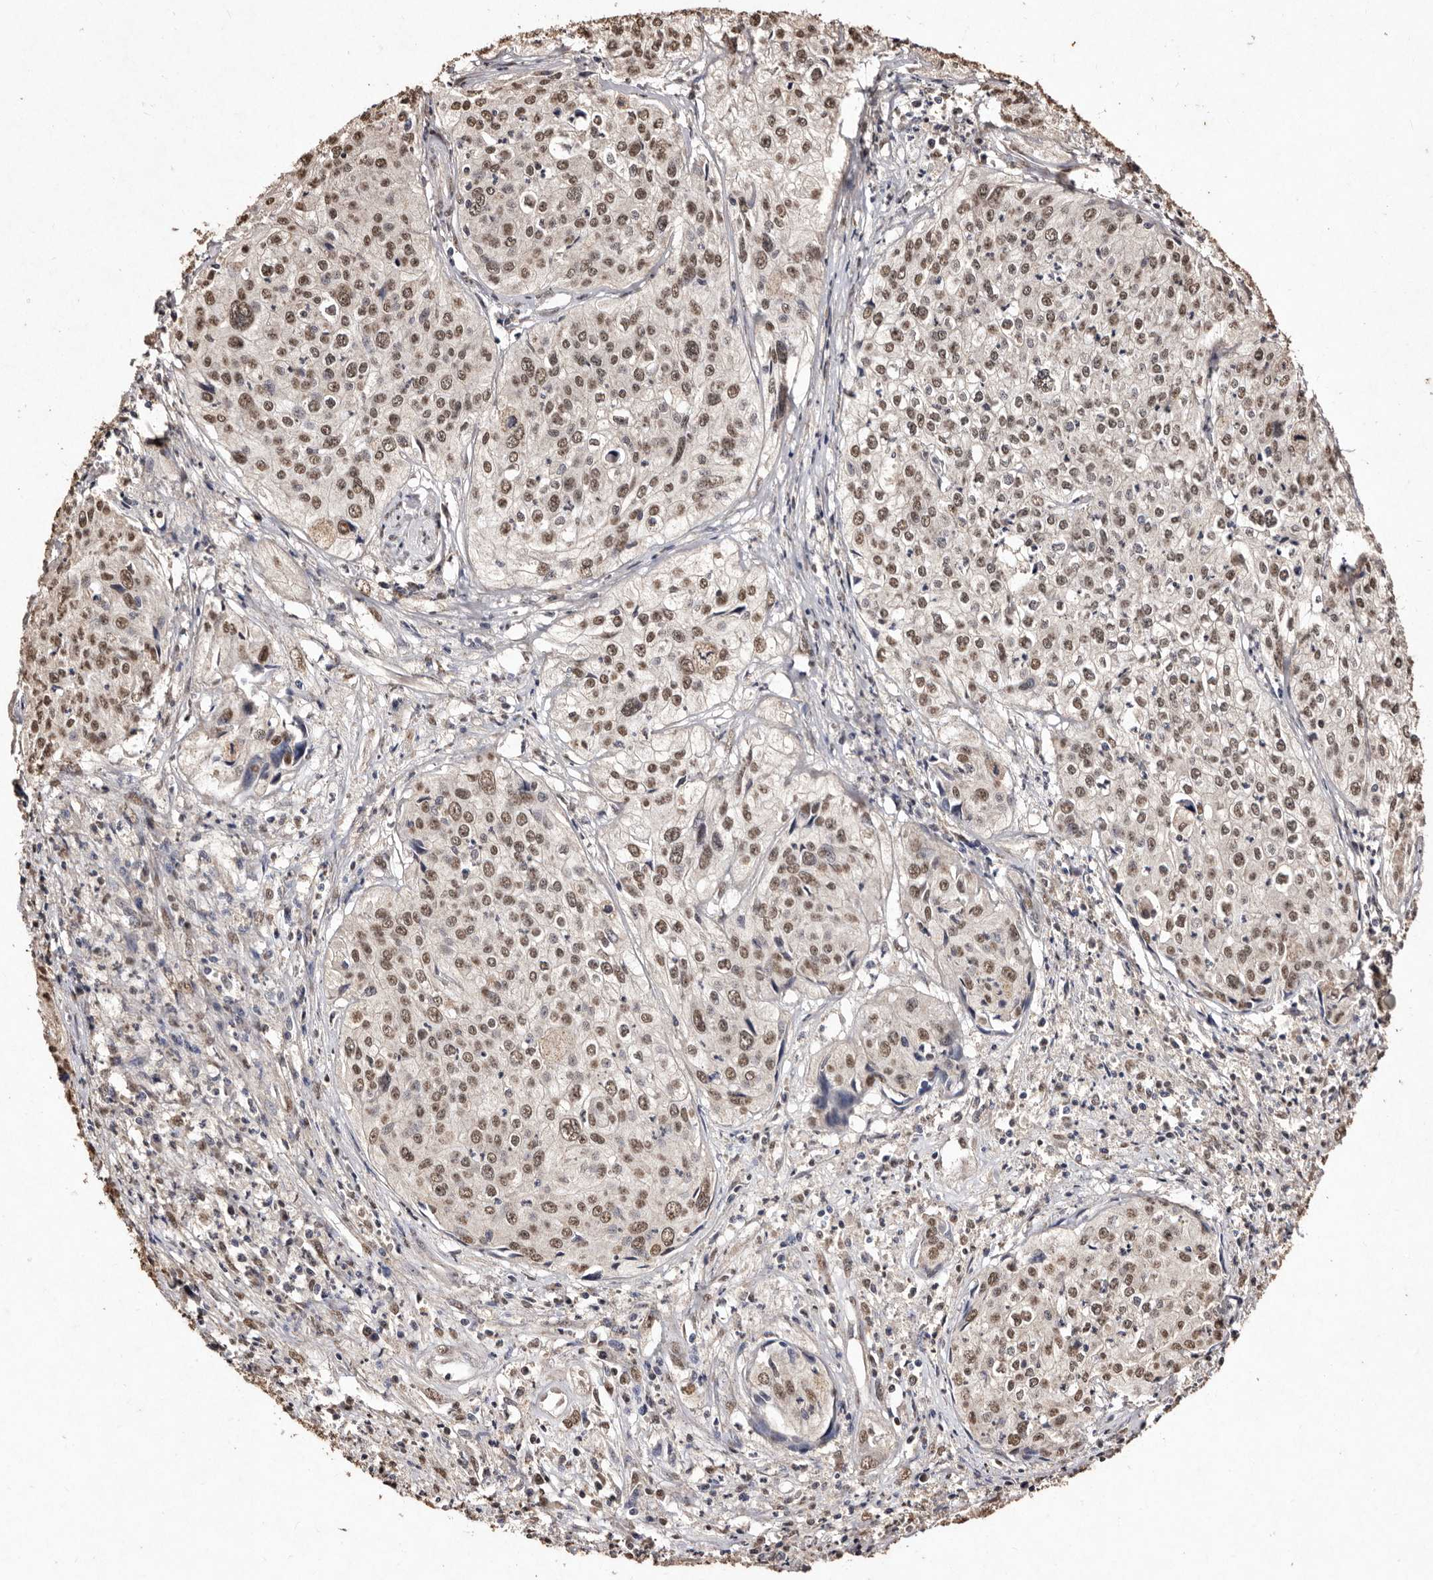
{"staining": {"intensity": "moderate", "quantity": ">75%", "location": "nuclear"}, "tissue": "cervical cancer", "cell_type": "Tumor cells", "image_type": "cancer", "snomed": [{"axis": "morphology", "description": "Squamous cell carcinoma, NOS"}, {"axis": "topography", "description": "Cervix"}], "caption": "The immunohistochemical stain highlights moderate nuclear positivity in tumor cells of cervical cancer tissue. Using DAB (brown) and hematoxylin (blue) stains, captured at high magnification using brightfield microscopy.", "gene": "ERBB4", "patient": {"sex": "female", "age": 31}}